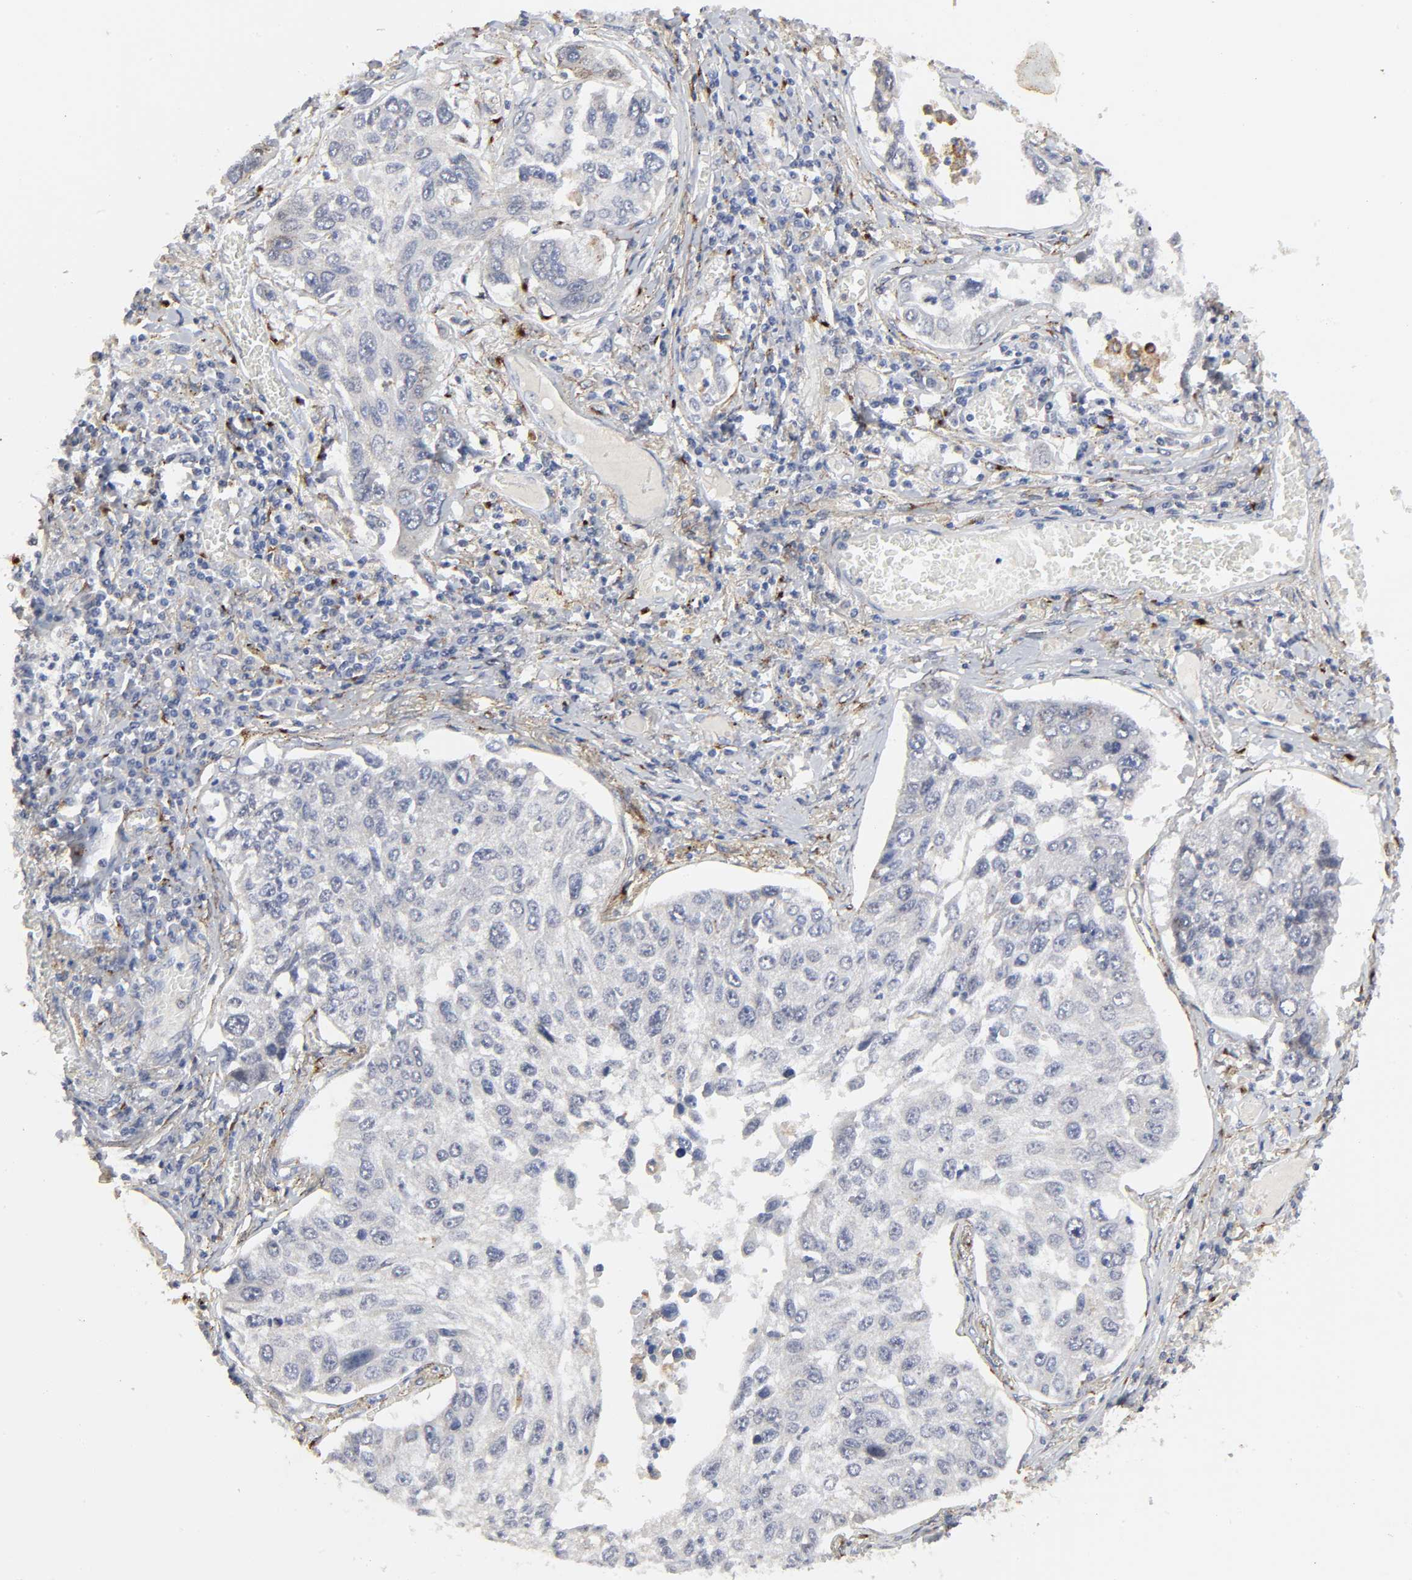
{"staining": {"intensity": "negative", "quantity": "none", "location": "none"}, "tissue": "lung cancer", "cell_type": "Tumor cells", "image_type": "cancer", "snomed": [{"axis": "morphology", "description": "Squamous cell carcinoma, NOS"}, {"axis": "topography", "description": "Lung"}], "caption": "Lung cancer (squamous cell carcinoma) stained for a protein using immunohistochemistry displays no positivity tumor cells.", "gene": "LRP1", "patient": {"sex": "male", "age": 71}}